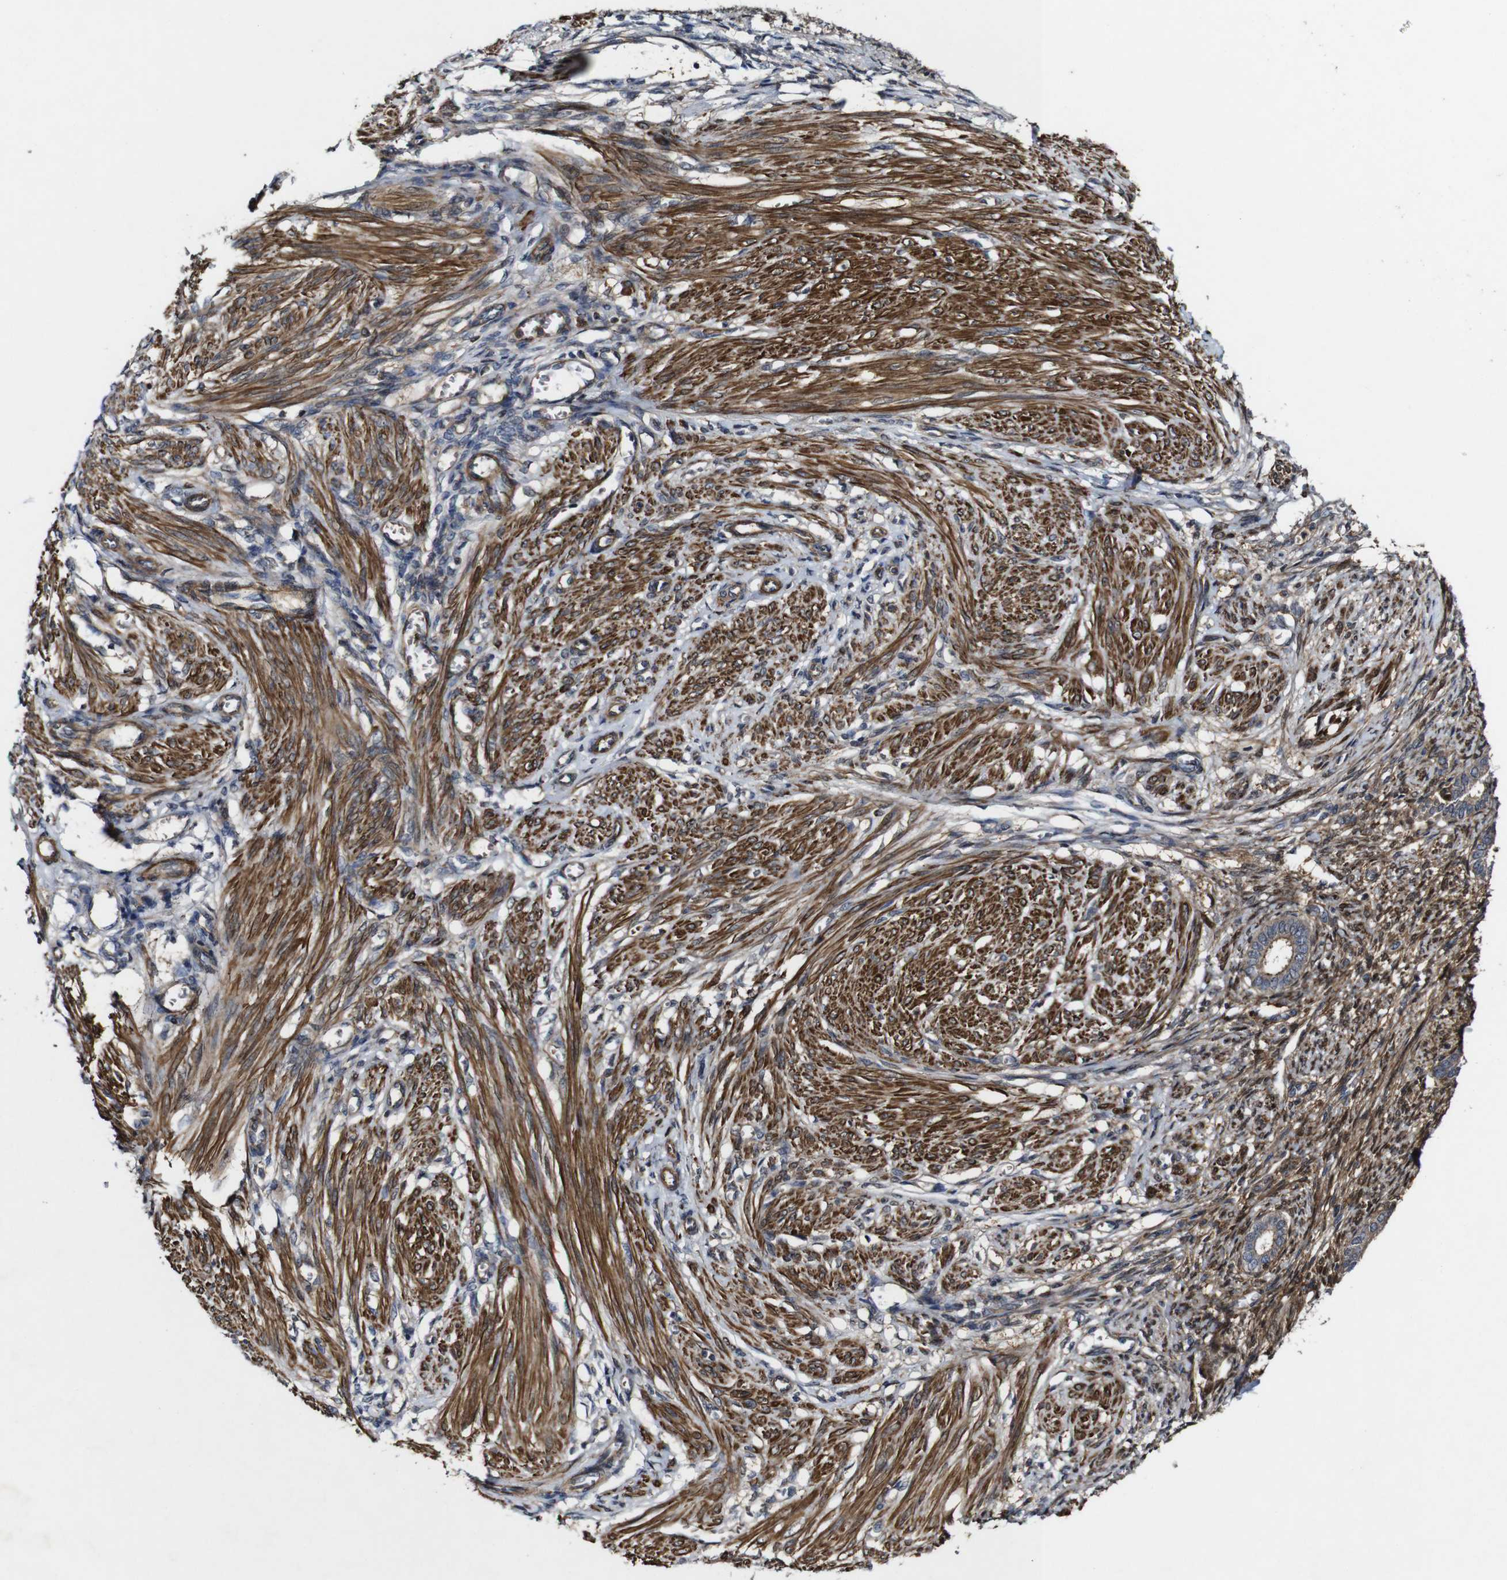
{"staining": {"intensity": "weak", "quantity": "<25%", "location": "cytoplasmic/membranous"}, "tissue": "endometrium", "cell_type": "Cells in endometrial stroma", "image_type": "normal", "snomed": [{"axis": "morphology", "description": "Normal tissue, NOS"}, {"axis": "topography", "description": "Endometrium"}], "caption": "IHC photomicrograph of benign endometrium: human endometrium stained with DAB shows no significant protein positivity in cells in endometrial stroma. Nuclei are stained in blue.", "gene": "GSDME", "patient": {"sex": "female", "age": 72}}